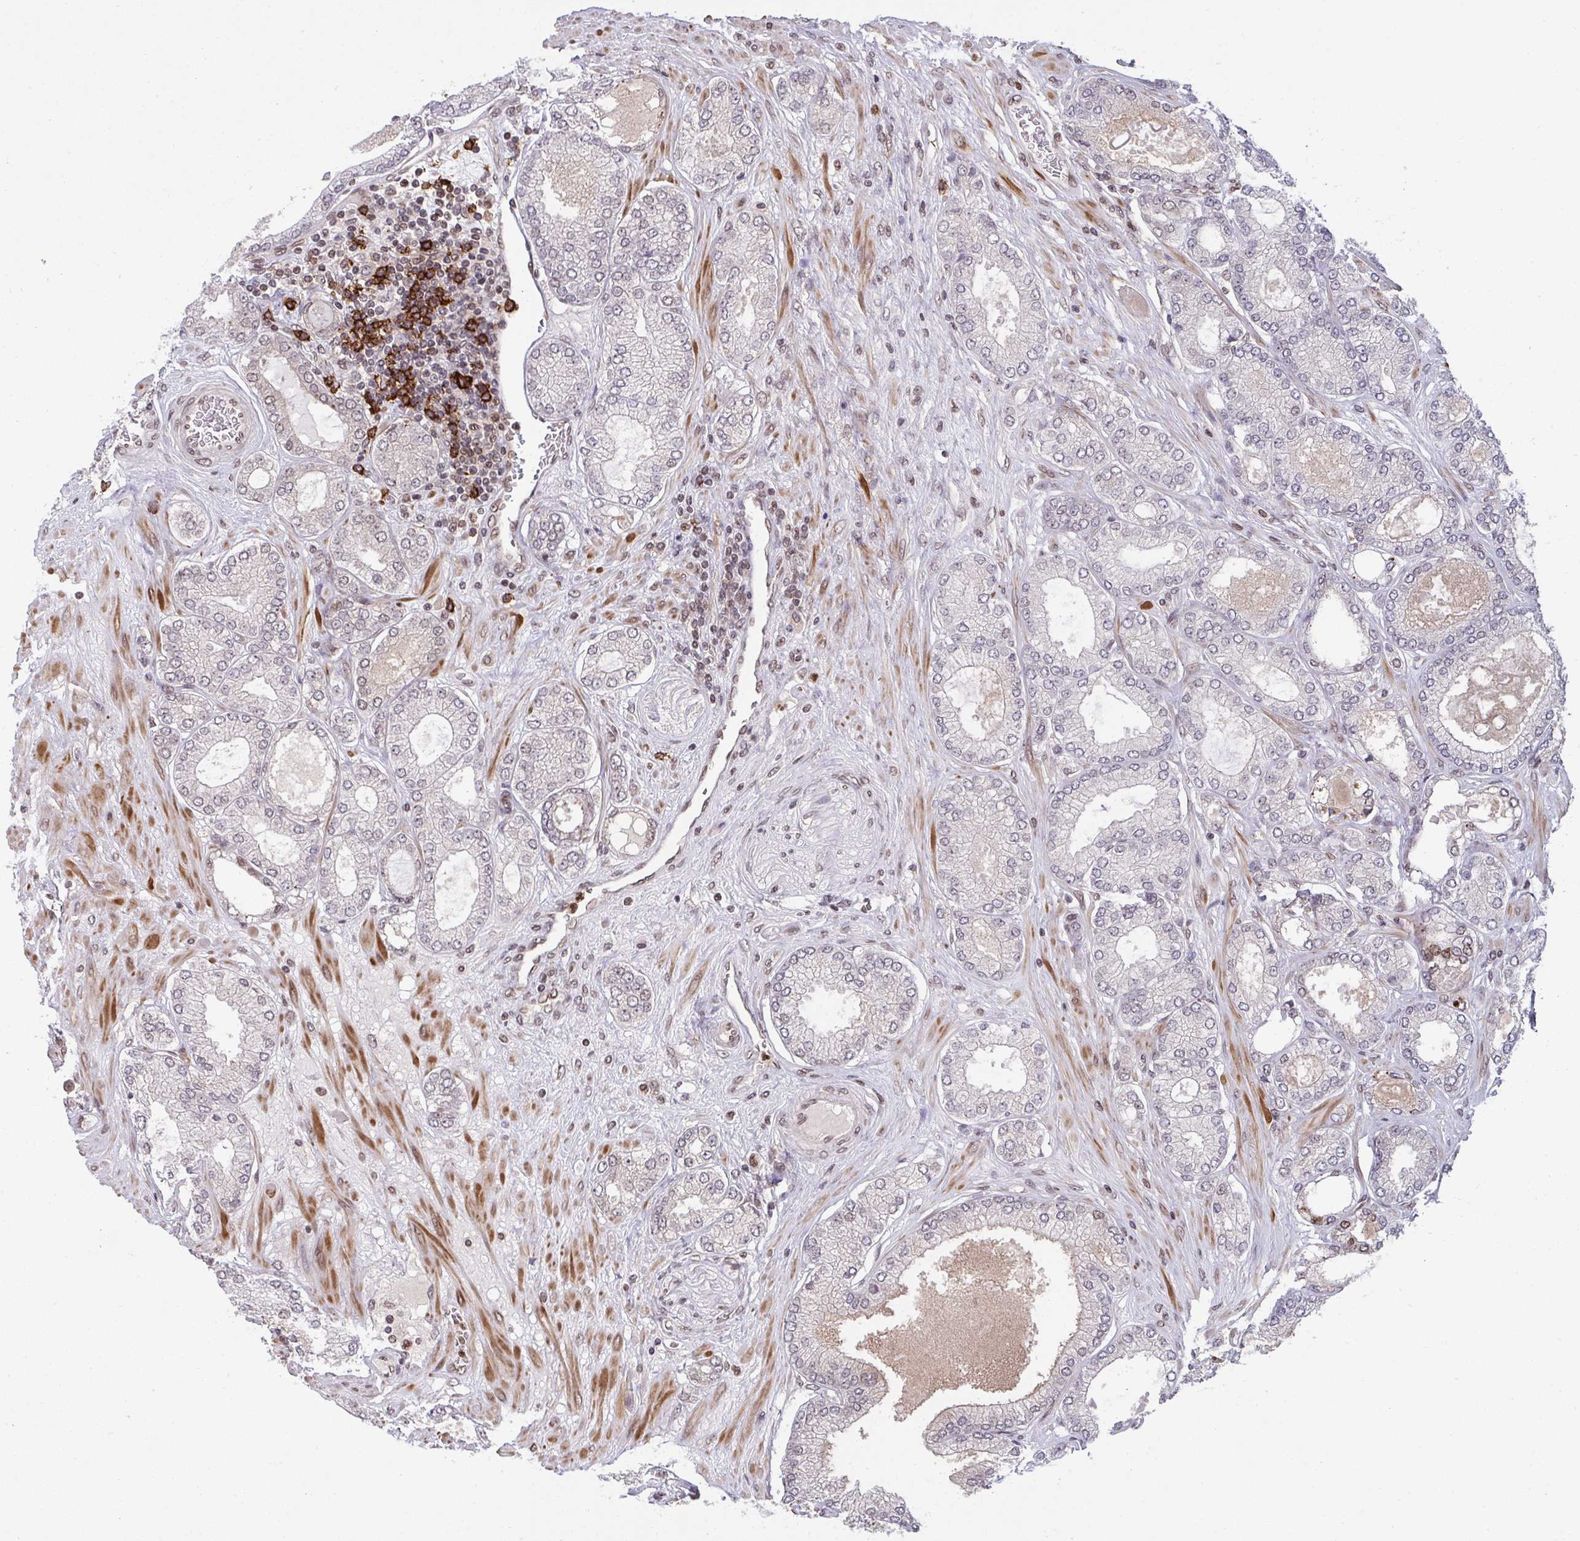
{"staining": {"intensity": "negative", "quantity": "none", "location": "none"}, "tissue": "prostate cancer", "cell_type": "Tumor cells", "image_type": "cancer", "snomed": [{"axis": "morphology", "description": "Adenocarcinoma, High grade"}, {"axis": "topography", "description": "Prostate"}], "caption": "This is an immunohistochemistry histopathology image of human prostate adenocarcinoma (high-grade). There is no expression in tumor cells.", "gene": "UXT", "patient": {"sex": "male", "age": 68}}